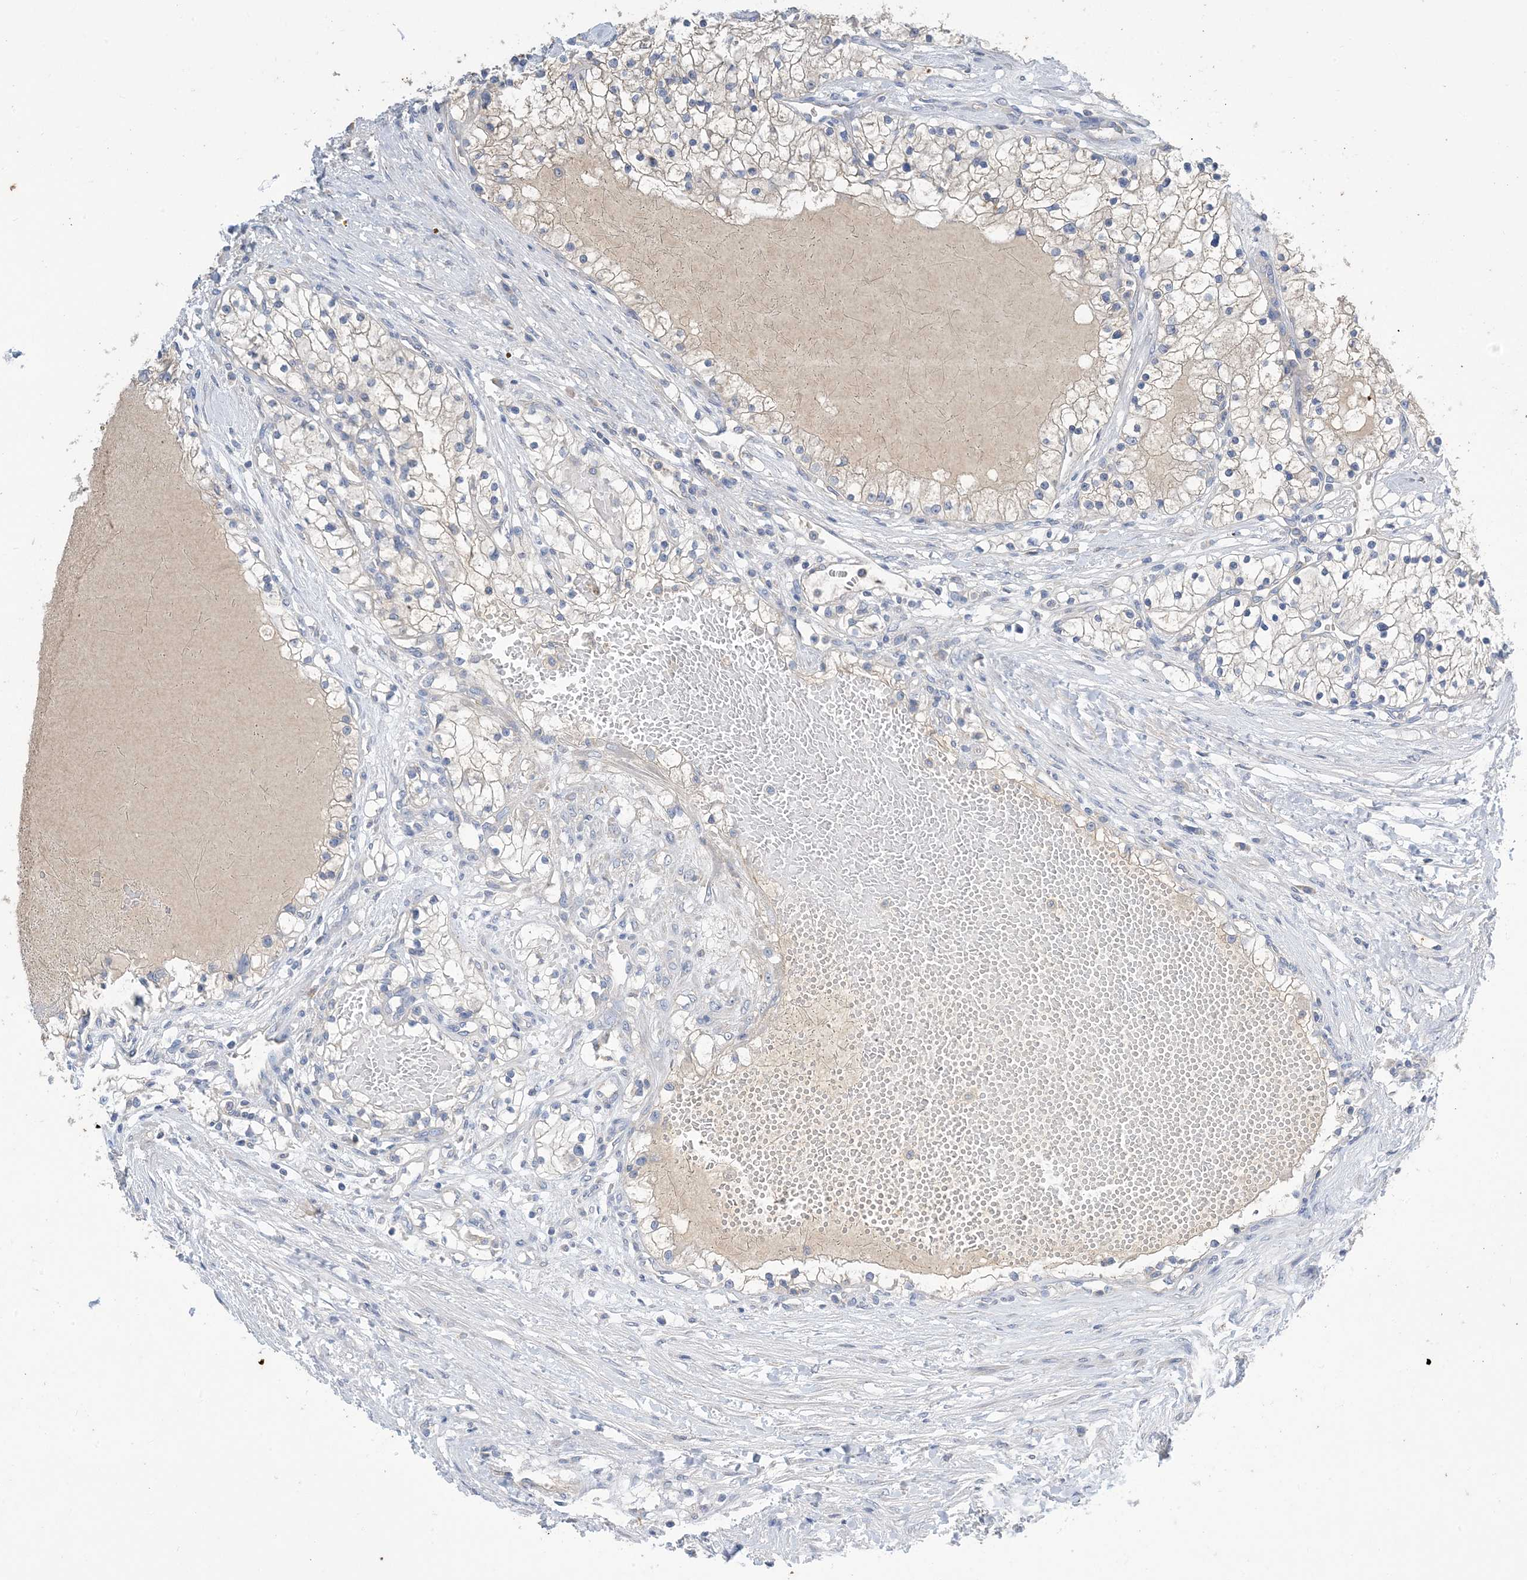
{"staining": {"intensity": "negative", "quantity": "none", "location": "none"}, "tissue": "renal cancer", "cell_type": "Tumor cells", "image_type": "cancer", "snomed": [{"axis": "morphology", "description": "Normal tissue, NOS"}, {"axis": "morphology", "description": "Adenocarcinoma, NOS"}, {"axis": "topography", "description": "Kidney"}], "caption": "The IHC photomicrograph has no significant expression in tumor cells of renal adenocarcinoma tissue. (DAB IHC, high magnification).", "gene": "KPRP", "patient": {"sex": "male", "age": 68}}